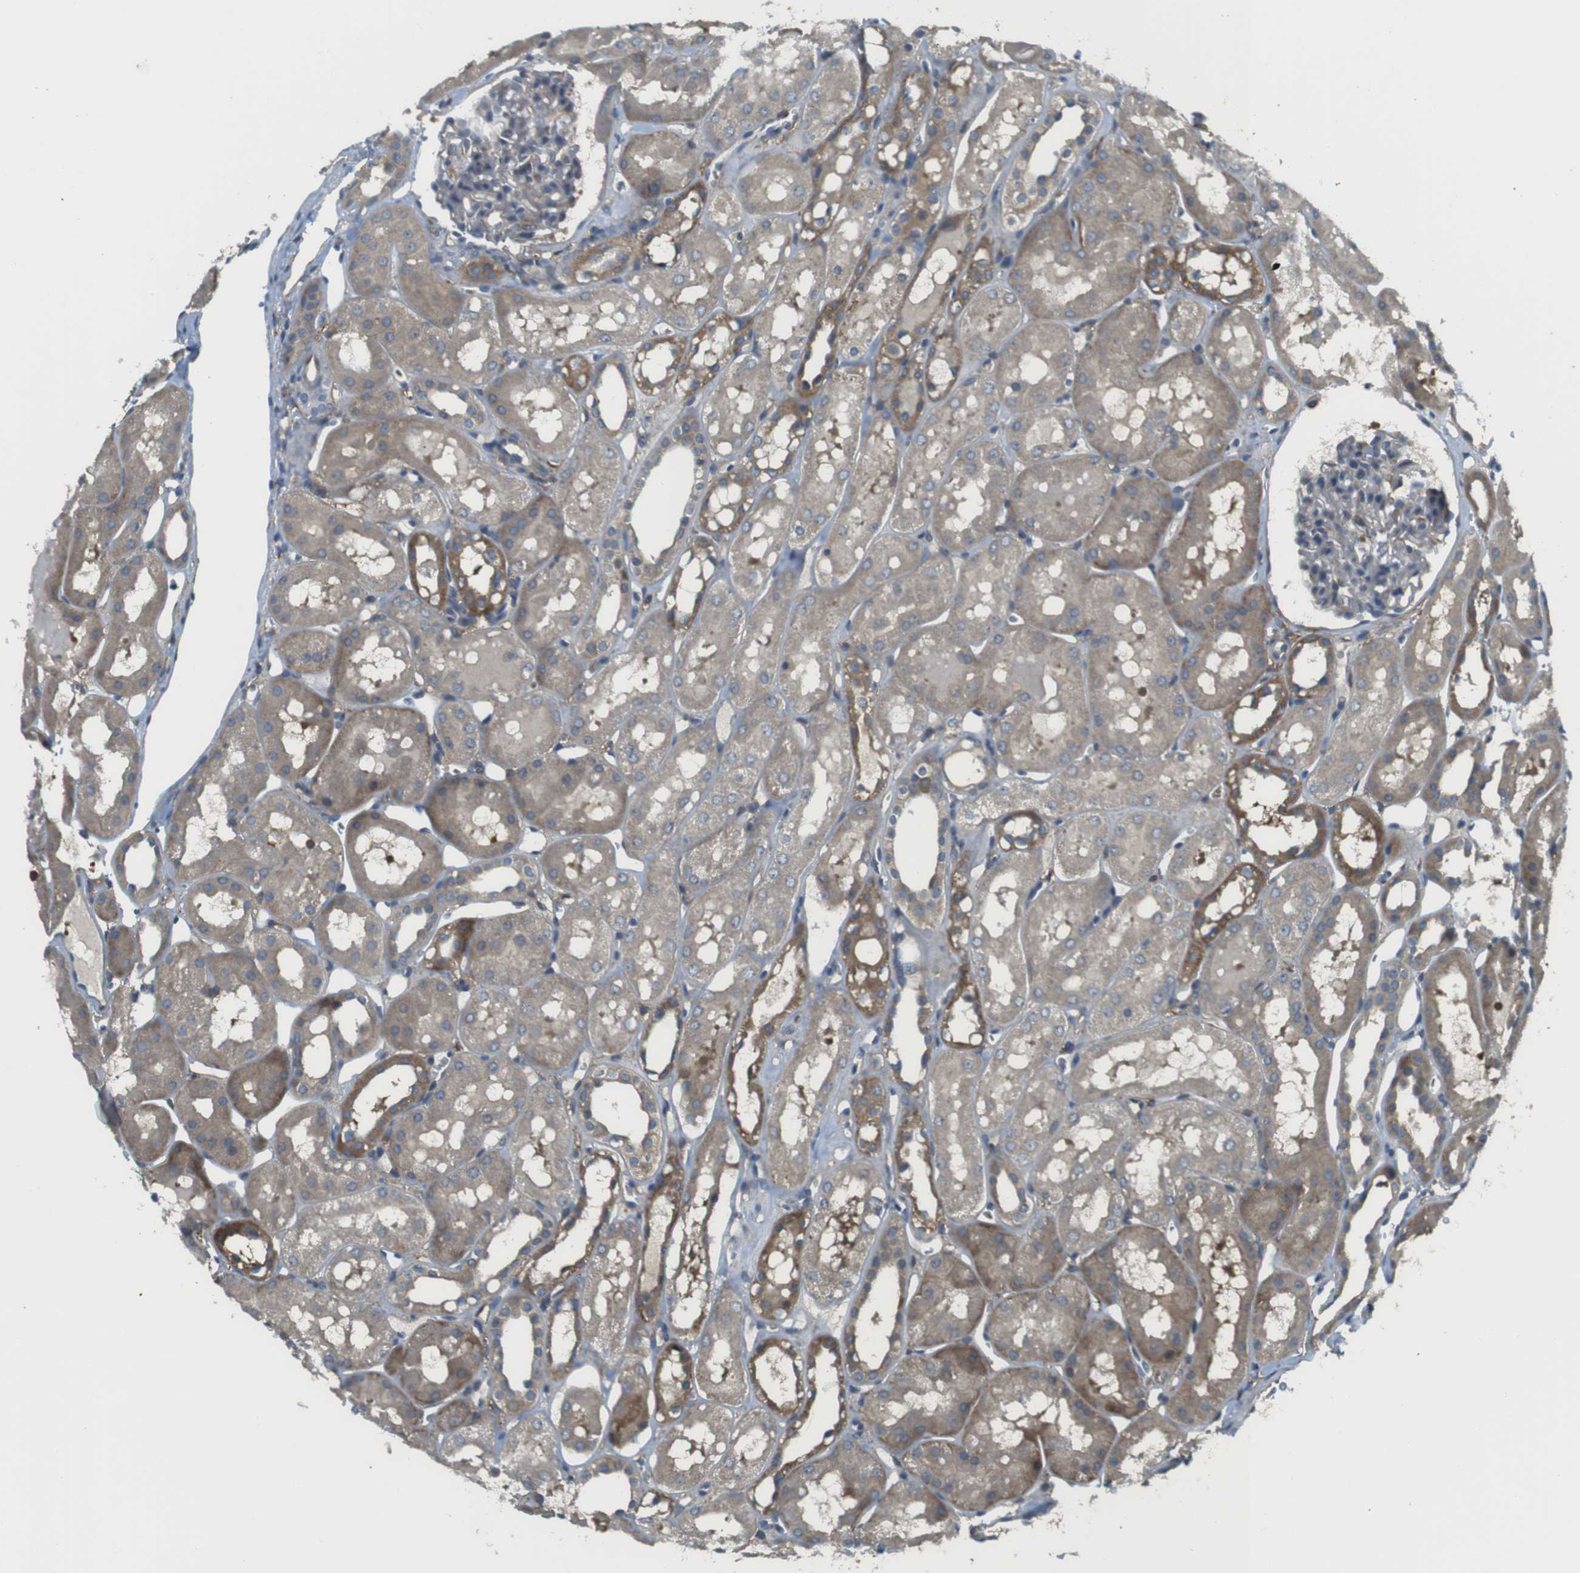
{"staining": {"intensity": "weak", "quantity": "<25%", "location": "cytoplasmic/membranous"}, "tissue": "kidney", "cell_type": "Cells in glomeruli", "image_type": "normal", "snomed": [{"axis": "morphology", "description": "Normal tissue, NOS"}, {"axis": "topography", "description": "Kidney"}, {"axis": "topography", "description": "Urinary bladder"}], "caption": "IHC micrograph of normal human kidney stained for a protein (brown), which shows no expression in cells in glomeruli. The staining was performed using DAB to visualize the protein expression in brown, while the nuclei were stained in blue with hematoxylin (Magnification: 20x).", "gene": "ABHD15", "patient": {"sex": "male", "age": 16}}